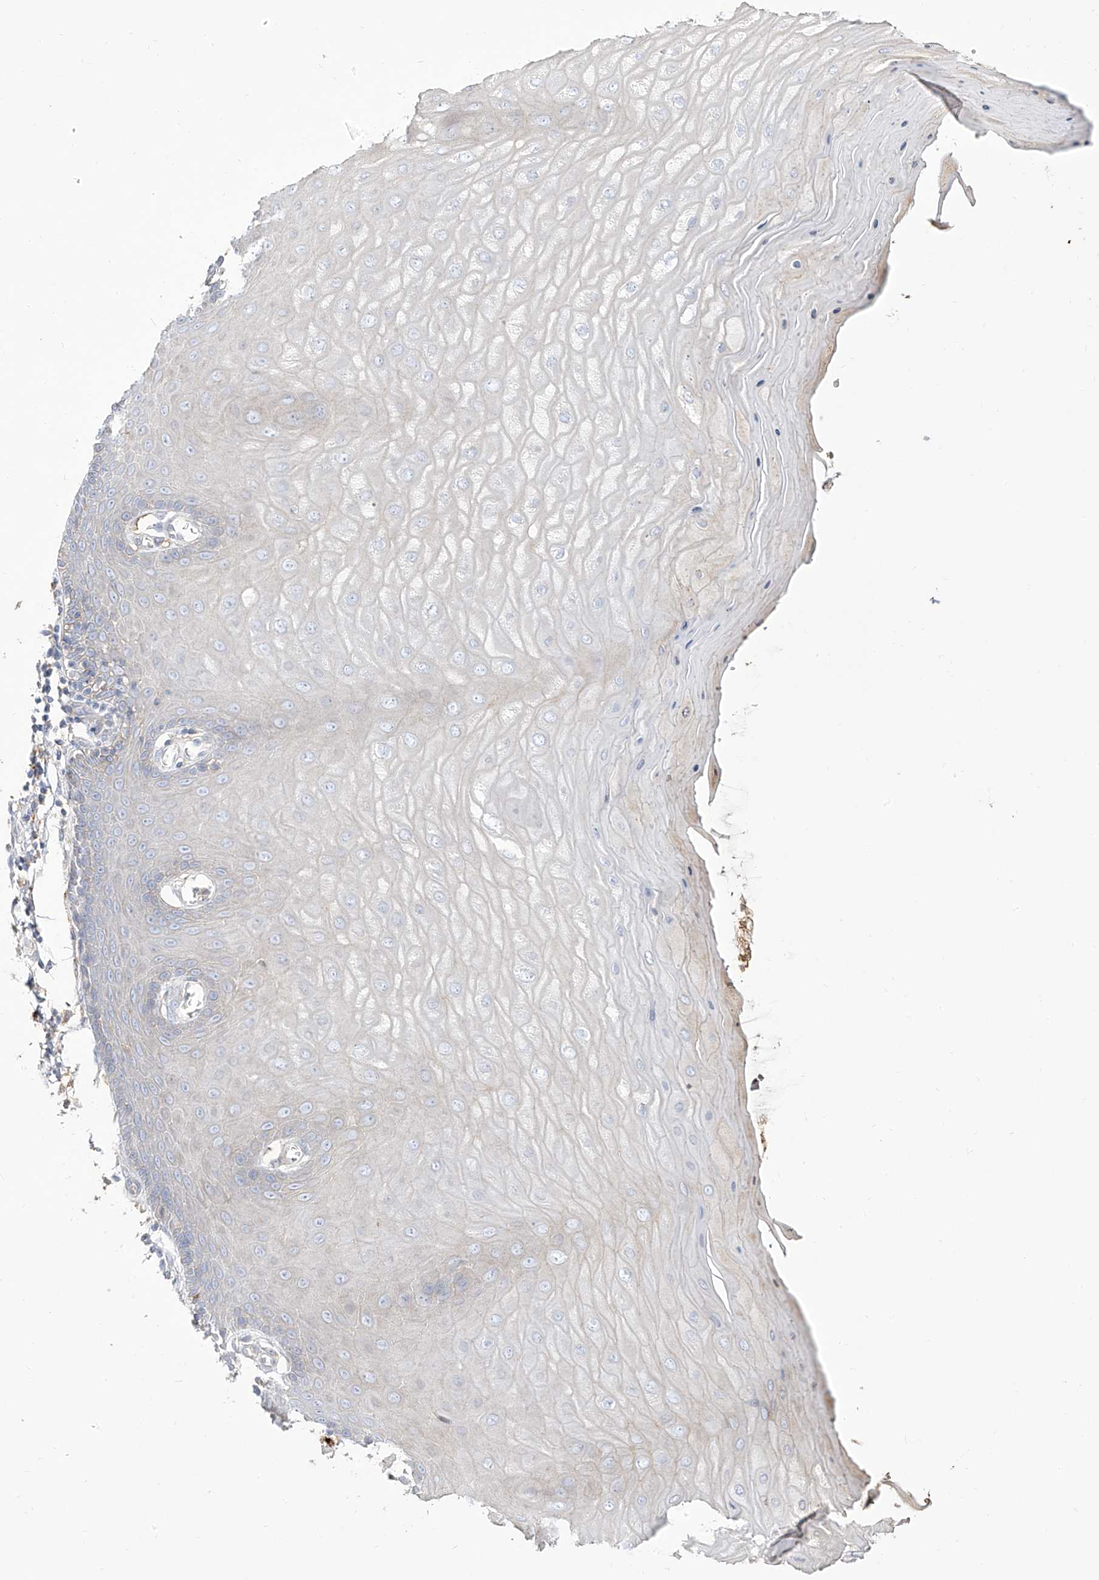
{"staining": {"intensity": "weak", "quantity": ">75%", "location": "cytoplasmic/membranous"}, "tissue": "cervix", "cell_type": "Glandular cells", "image_type": "normal", "snomed": [{"axis": "morphology", "description": "Normal tissue, NOS"}, {"axis": "topography", "description": "Cervix"}], "caption": "High-magnification brightfield microscopy of unremarkable cervix stained with DAB (3,3'-diaminobenzidine) (brown) and counterstained with hematoxylin (blue). glandular cells exhibit weak cytoplasmic/membranous positivity is identified in approximately>75% of cells.", "gene": "ZGRF1", "patient": {"sex": "female", "age": 55}}